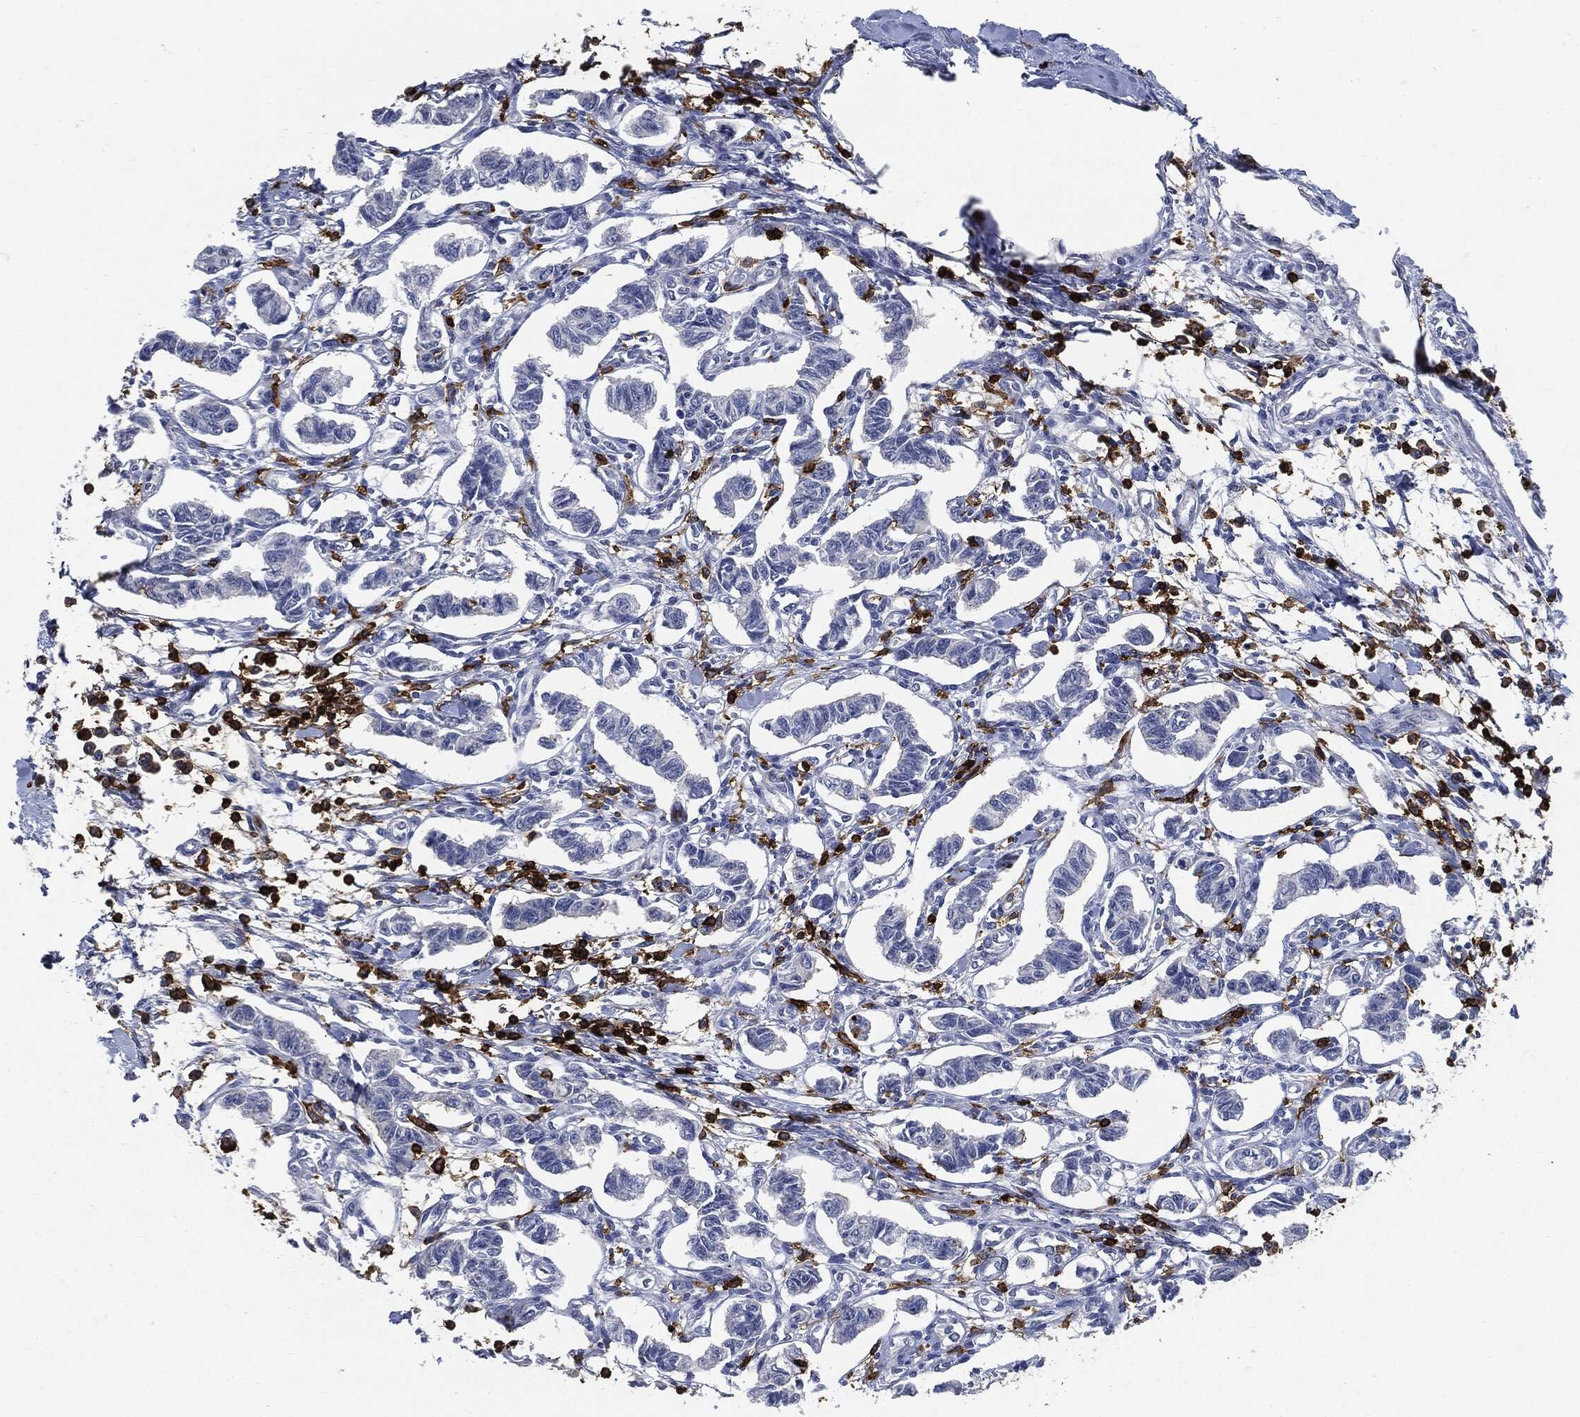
{"staining": {"intensity": "negative", "quantity": "none", "location": "none"}, "tissue": "carcinoid", "cell_type": "Tumor cells", "image_type": "cancer", "snomed": [{"axis": "morphology", "description": "Carcinoid, malignant, NOS"}, {"axis": "topography", "description": "Kidney"}], "caption": "Tumor cells are negative for protein expression in human carcinoid.", "gene": "PTPRC", "patient": {"sex": "female", "age": 41}}